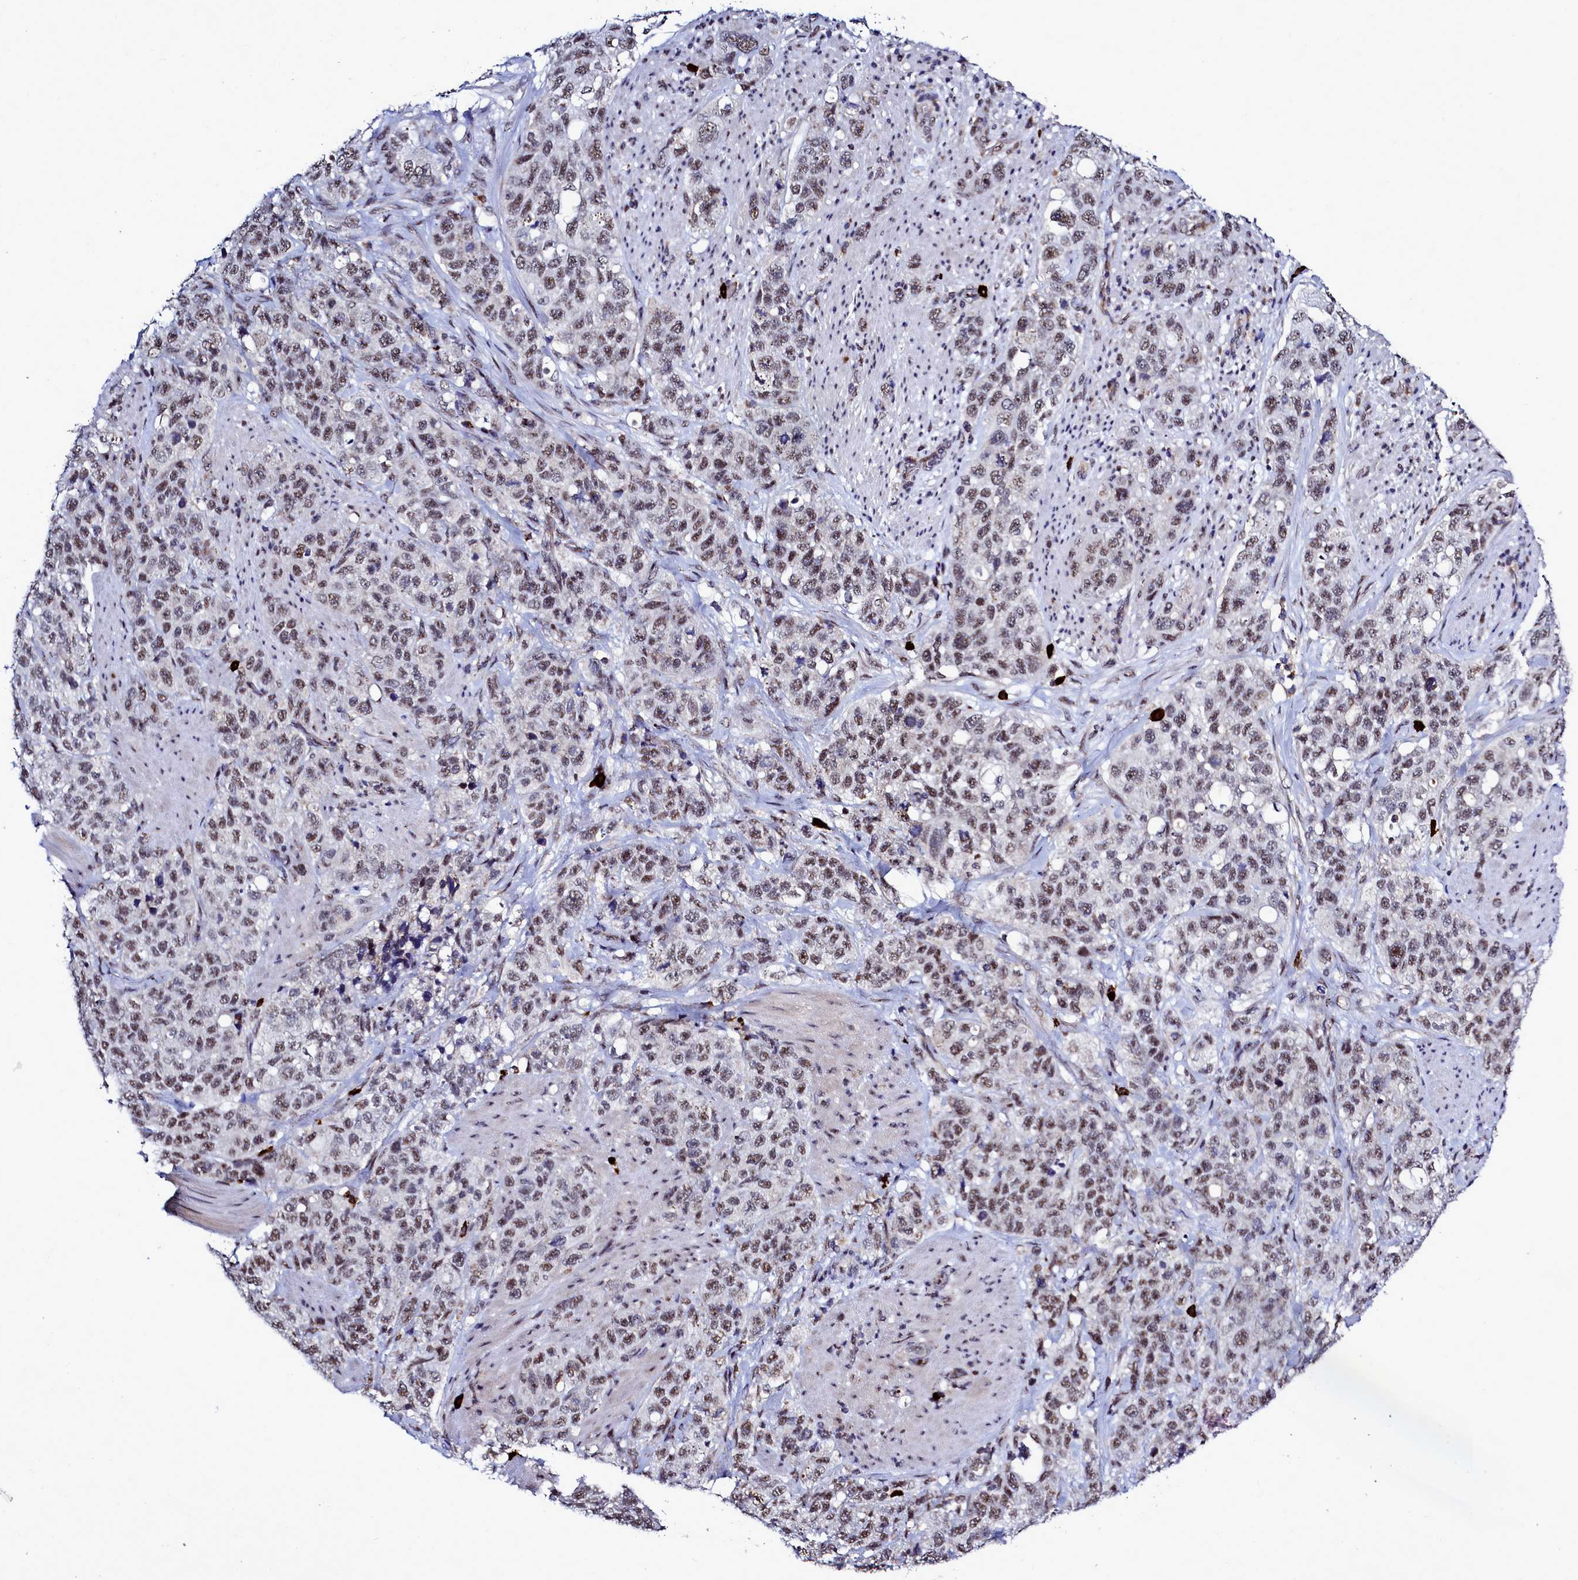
{"staining": {"intensity": "moderate", "quantity": "25%-75%", "location": "nuclear"}, "tissue": "stomach cancer", "cell_type": "Tumor cells", "image_type": "cancer", "snomed": [{"axis": "morphology", "description": "Adenocarcinoma, NOS"}, {"axis": "topography", "description": "Stomach"}], "caption": "A photomicrograph of stomach cancer stained for a protein exhibits moderate nuclear brown staining in tumor cells.", "gene": "POM121L2", "patient": {"sex": "male", "age": 48}}